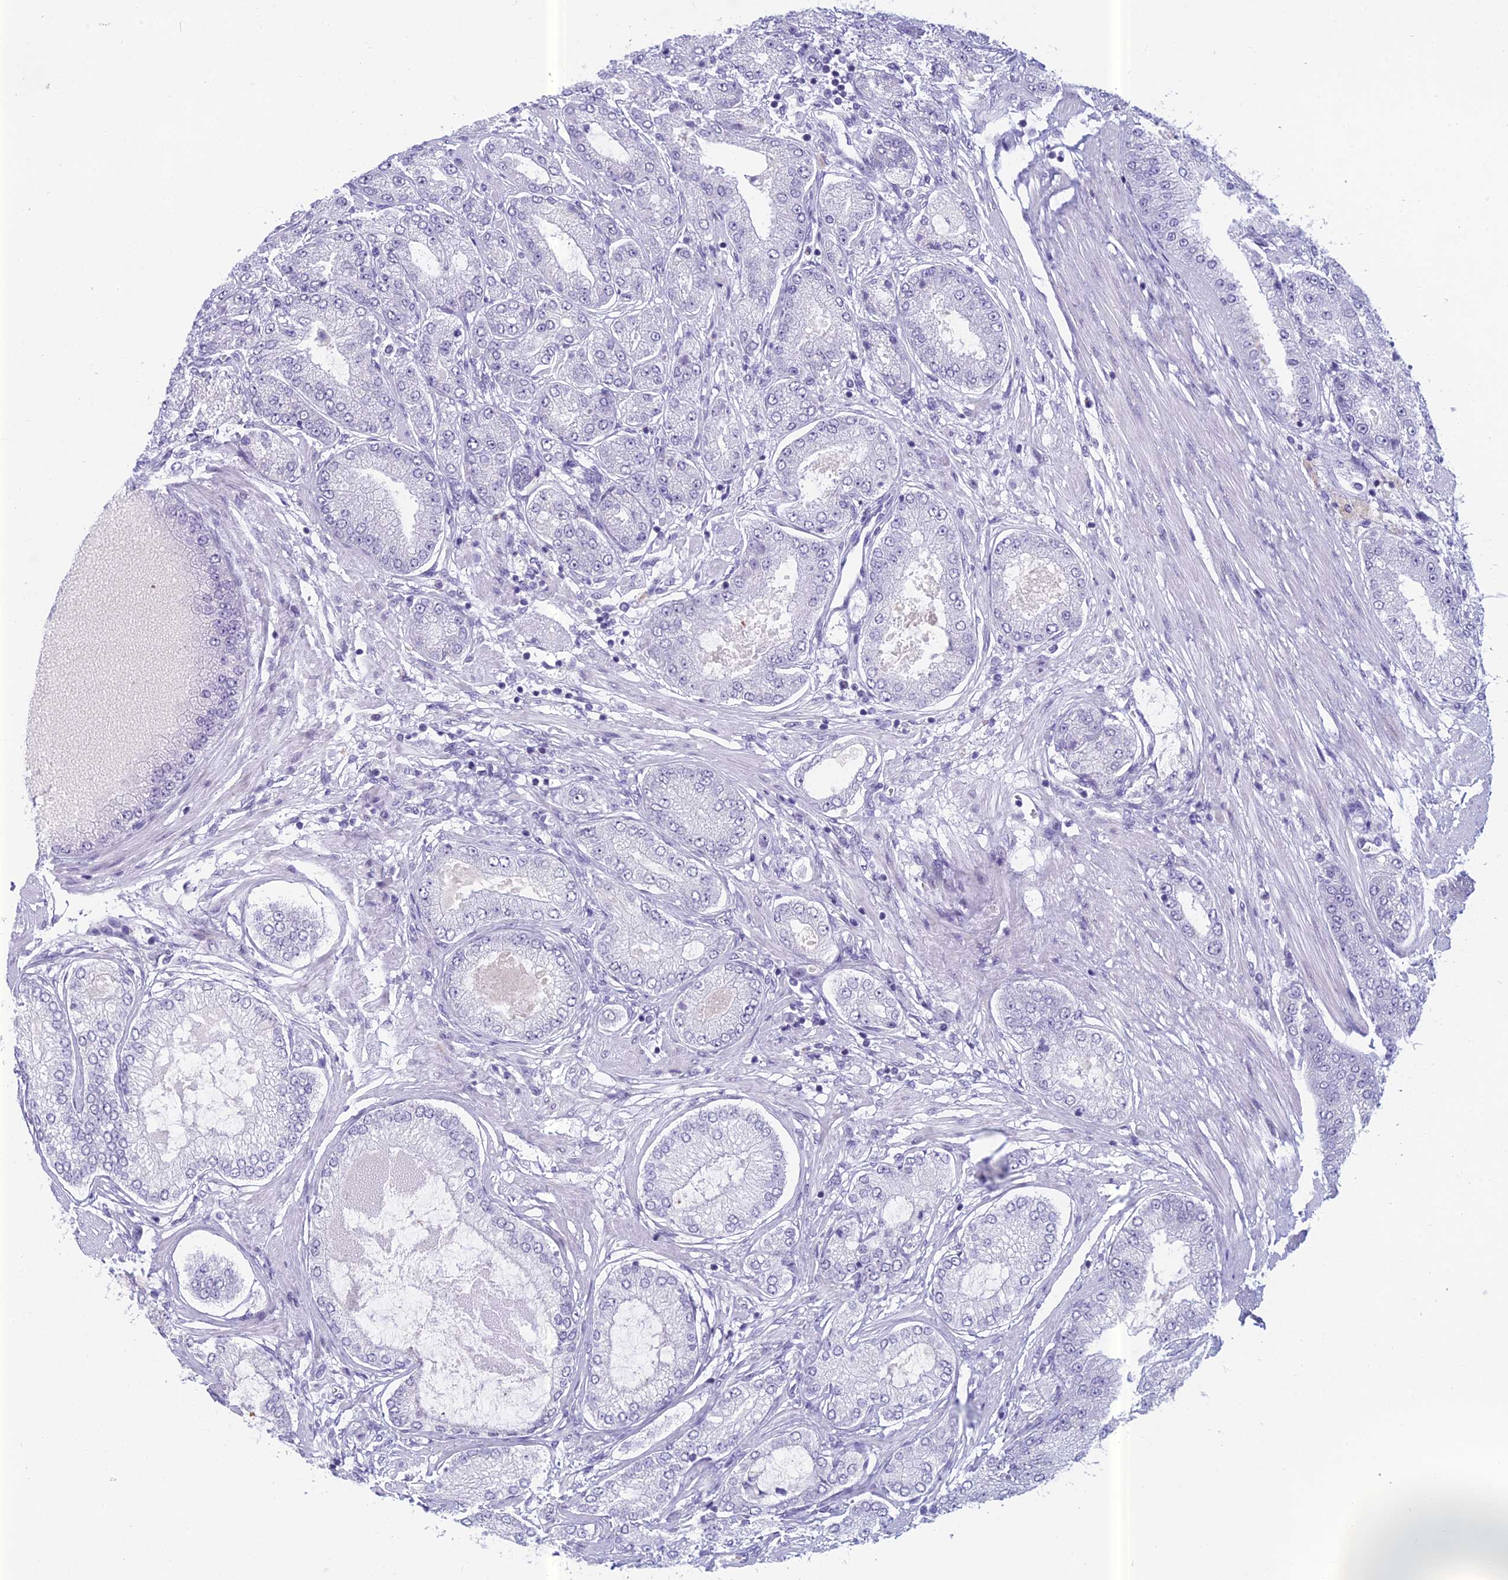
{"staining": {"intensity": "negative", "quantity": "none", "location": "none"}, "tissue": "prostate cancer", "cell_type": "Tumor cells", "image_type": "cancer", "snomed": [{"axis": "morphology", "description": "Adenocarcinoma, High grade"}, {"axis": "topography", "description": "Prostate"}], "caption": "The immunohistochemistry photomicrograph has no significant expression in tumor cells of prostate cancer (adenocarcinoma (high-grade)) tissue.", "gene": "RGS17", "patient": {"sex": "male", "age": 71}}